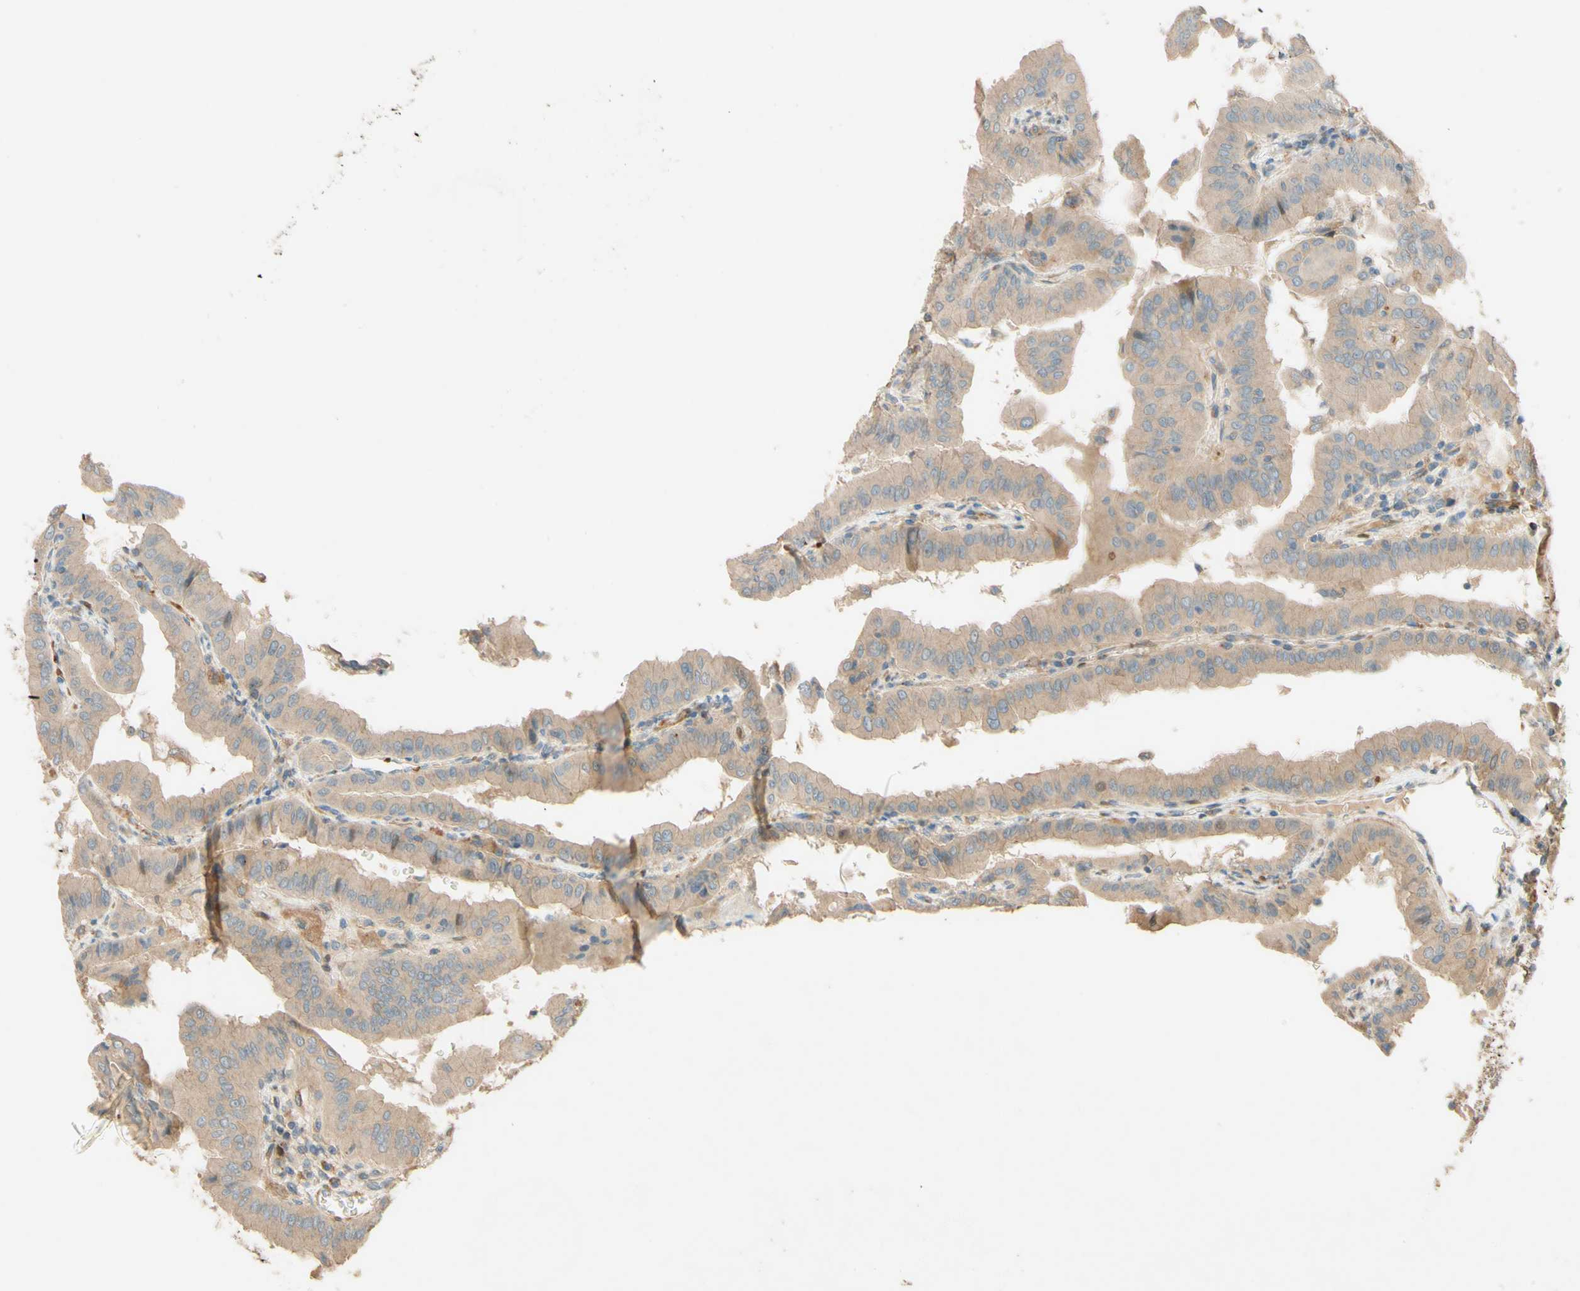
{"staining": {"intensity": "weak", "quantity": ">75%", "location": "cytoplasmic/membranous"}, "tissue": "thyroid cancer", "cell_type": "Tumor cells", "image_type": "cancer", "snomed": [{"axis": "morphology", "description": "Papillary adenocarcinoma, NOS"}, {"axis": "topography", "description": "Thyroid gland"}], "caption": "This photomicrograph shows IHC staining of human papillary adenocarcinoma (thyroid), with low weak cytoplasmic/membranous positivity in about >75% of tumor cells.", "gene": "ADAM17", "patient": {"sex": "male", "age": 33}}